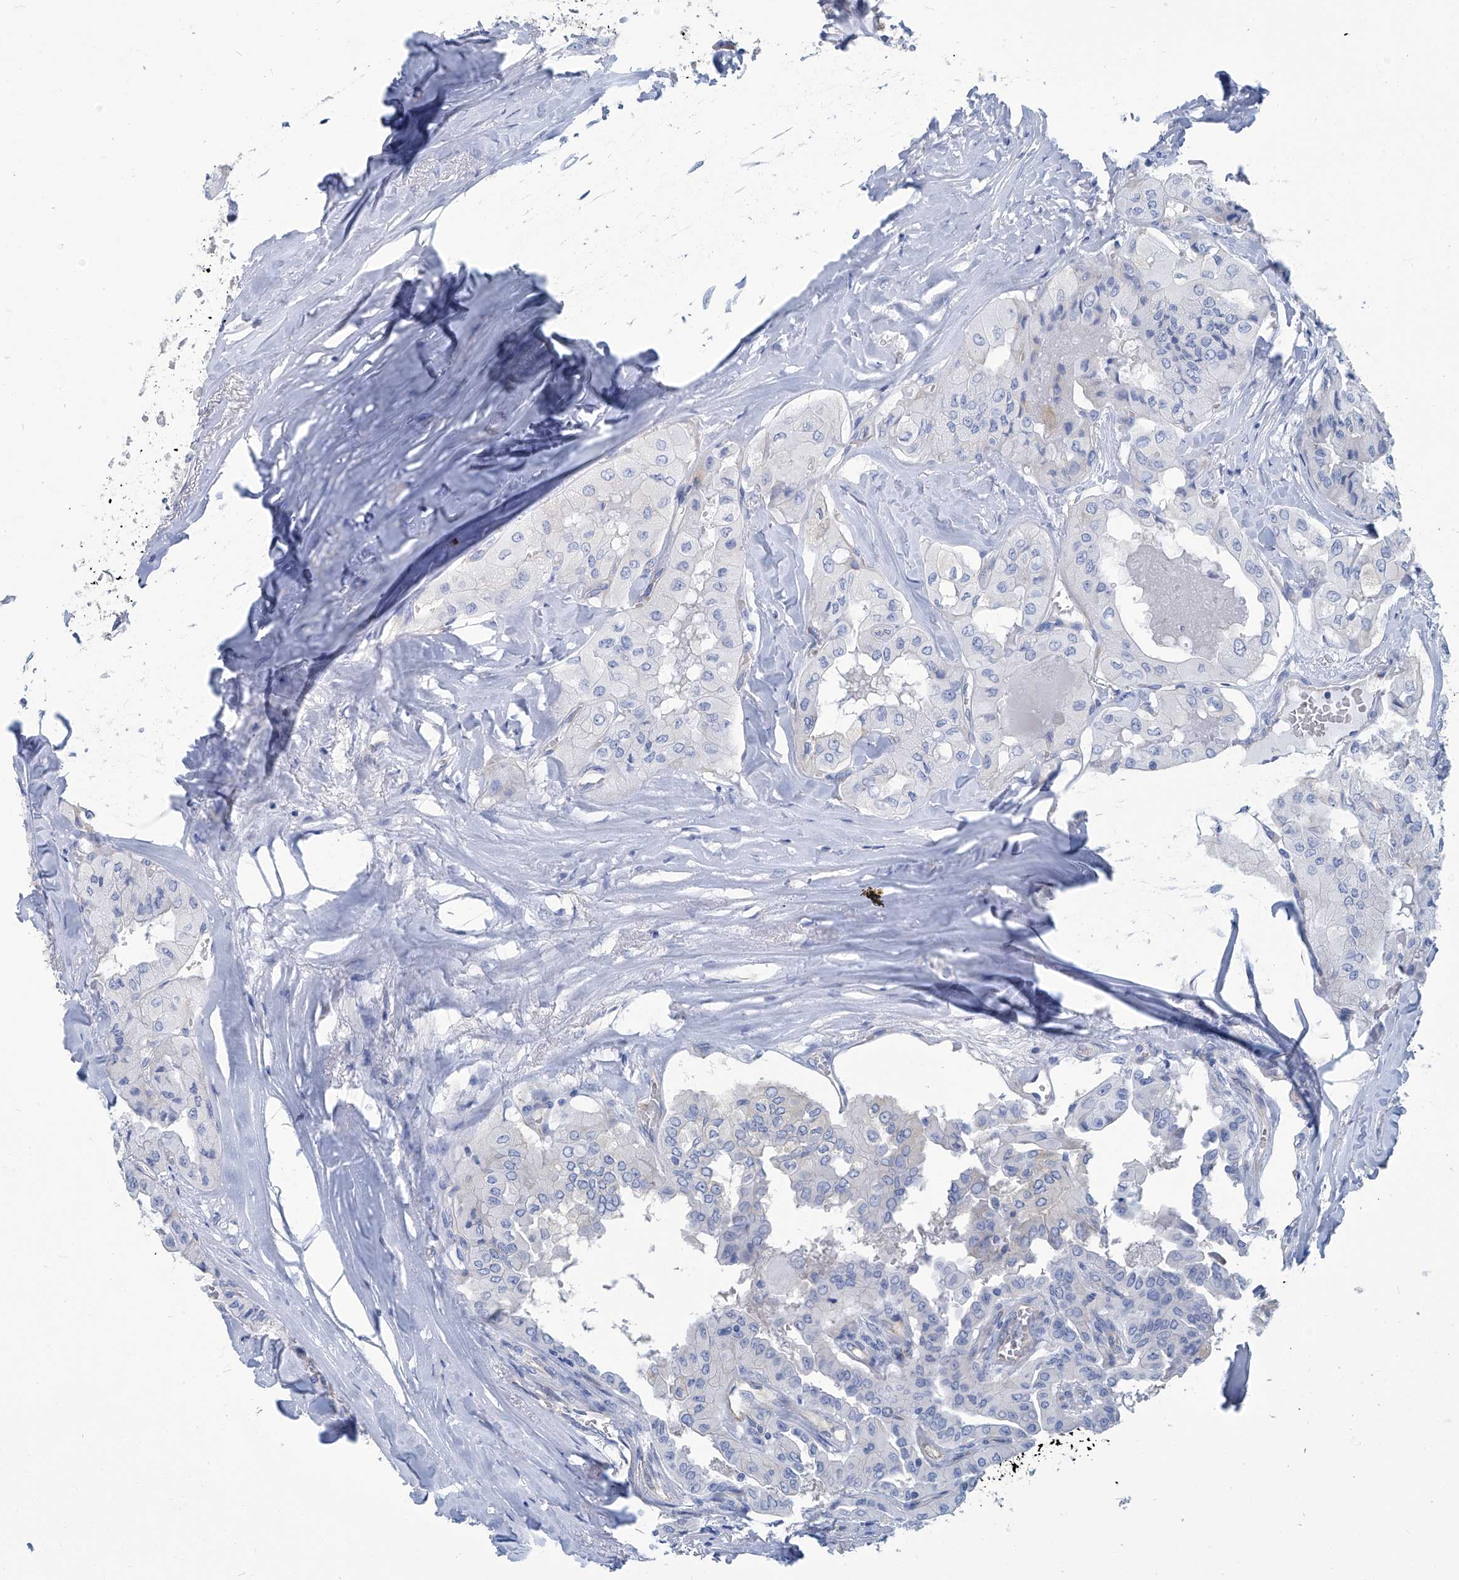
{"staining": {"intensity": "negative", "quantity": "none", "location": "none"}, "tissue": "thyroid cancer", "cell_type": "Tumor cells", "image_type": "cancer", "snomed": [{"axis": "morphology", "description": "Papillary adenocarcinoma, NOS"}, {"axis": "topography", "description": "Thyroid gland"}], "caption": "Tumor cells are negative for protein expression in human thyroid cancer (papillary adenocarcinoma).", "gene": "PFKL", "patient": {"sex": "female", "age": 59}}